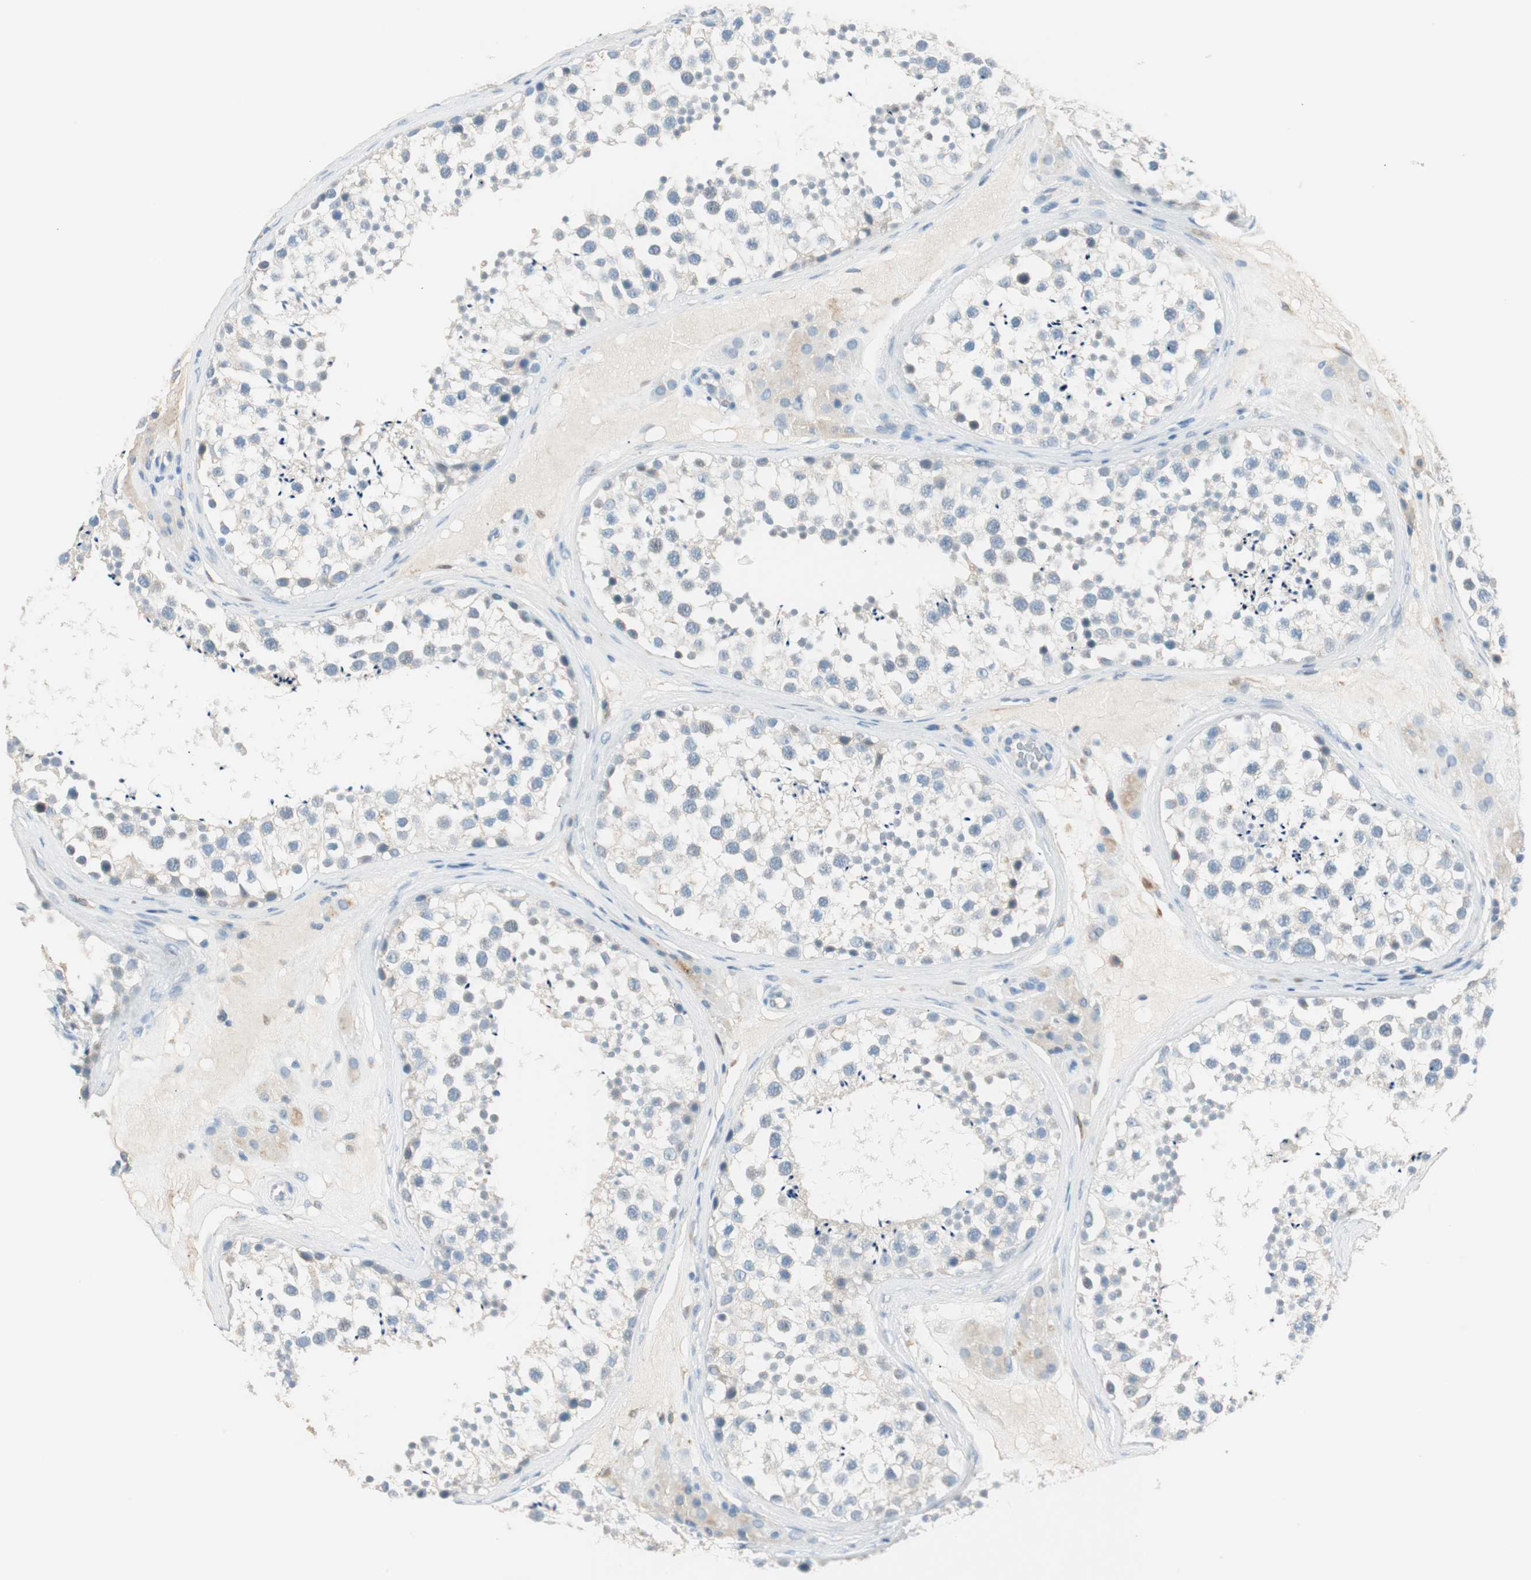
{"staining": {"intensity": "negative", "quantity": "none", "location": "none"}, "tissue": "testis", "cell_type": "Cells in seminiferous ducts", "image_type": "normal", "snomed": [{"axis": "morphology", "description": "Normal tissue, NOS"}, {"axis": "topography", "description": "Testis"}], "caption": "Protein analysis of normal testis demonstrates no significant staining in cells in seminiferous ducts. (DAB (3,3'-diaminobenzidine) IHC visualized using brightfield microscopy, high magnification).", "gene": "HPGD", "patient": {"sex": "male", "age": 46}}